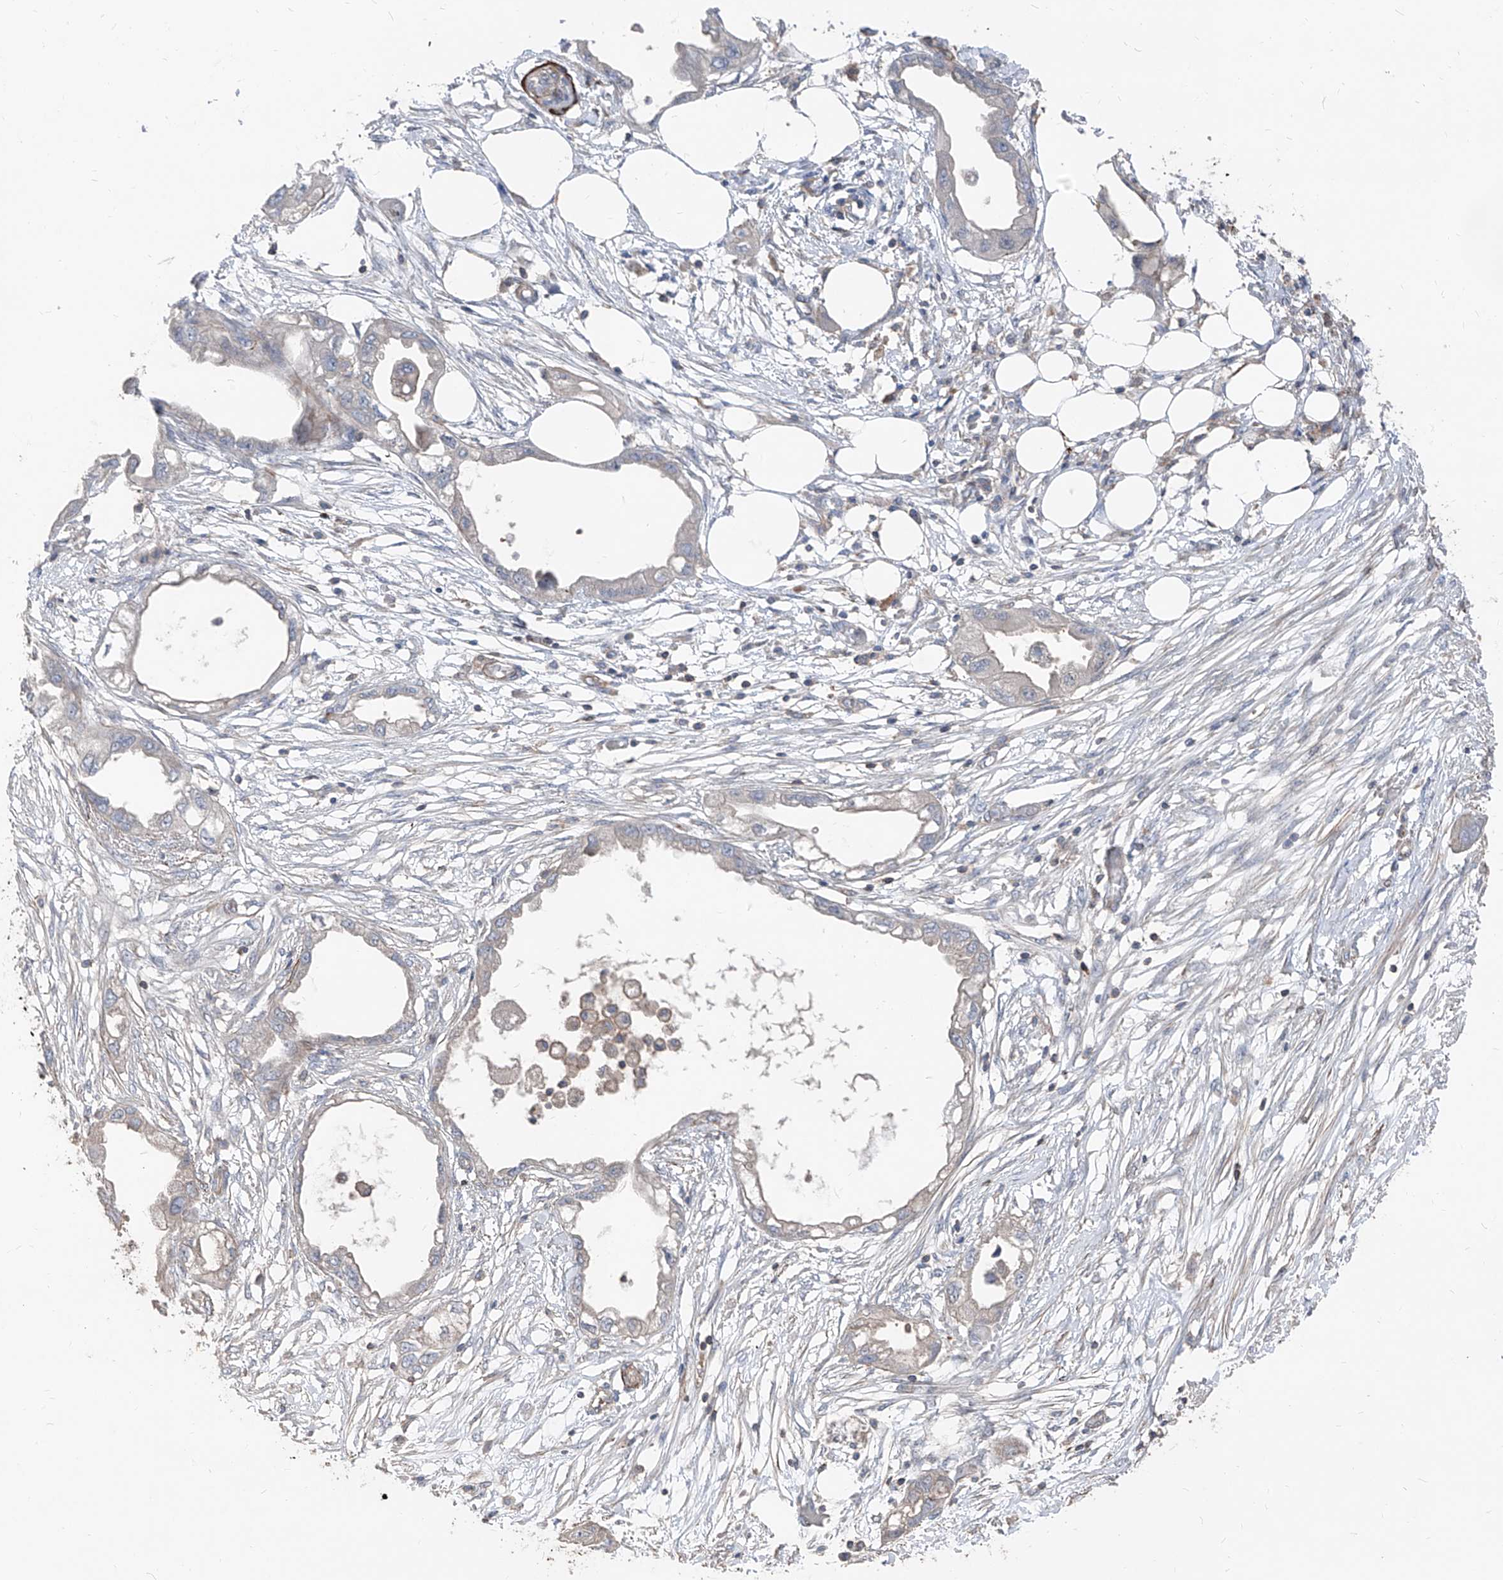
{"staining": {"intensity": "negative", "quantity": "none", "location": "none"}, "tissue": "endometrial cancer", "cell_type": "Tumor cells", "image_type": "cancer", "snomed": [{"axis": "morphology", "description": "Adenocarcinoma, NOS"}, {"axis": "morphology", "description": "Adenocarcinoma, metastatic, NOS"}, {"axis": "topography", "description": "Adipose tissue"}, {"axis": "topography", "description": "Endometrium"}], "caption": "Immunohistochemical staining of metastatic adenocarcinoma (endometrial) shows no significant staining in tumor cells.", "gene": "UFD1", "patient": {"sex": "female", "age": 67}}